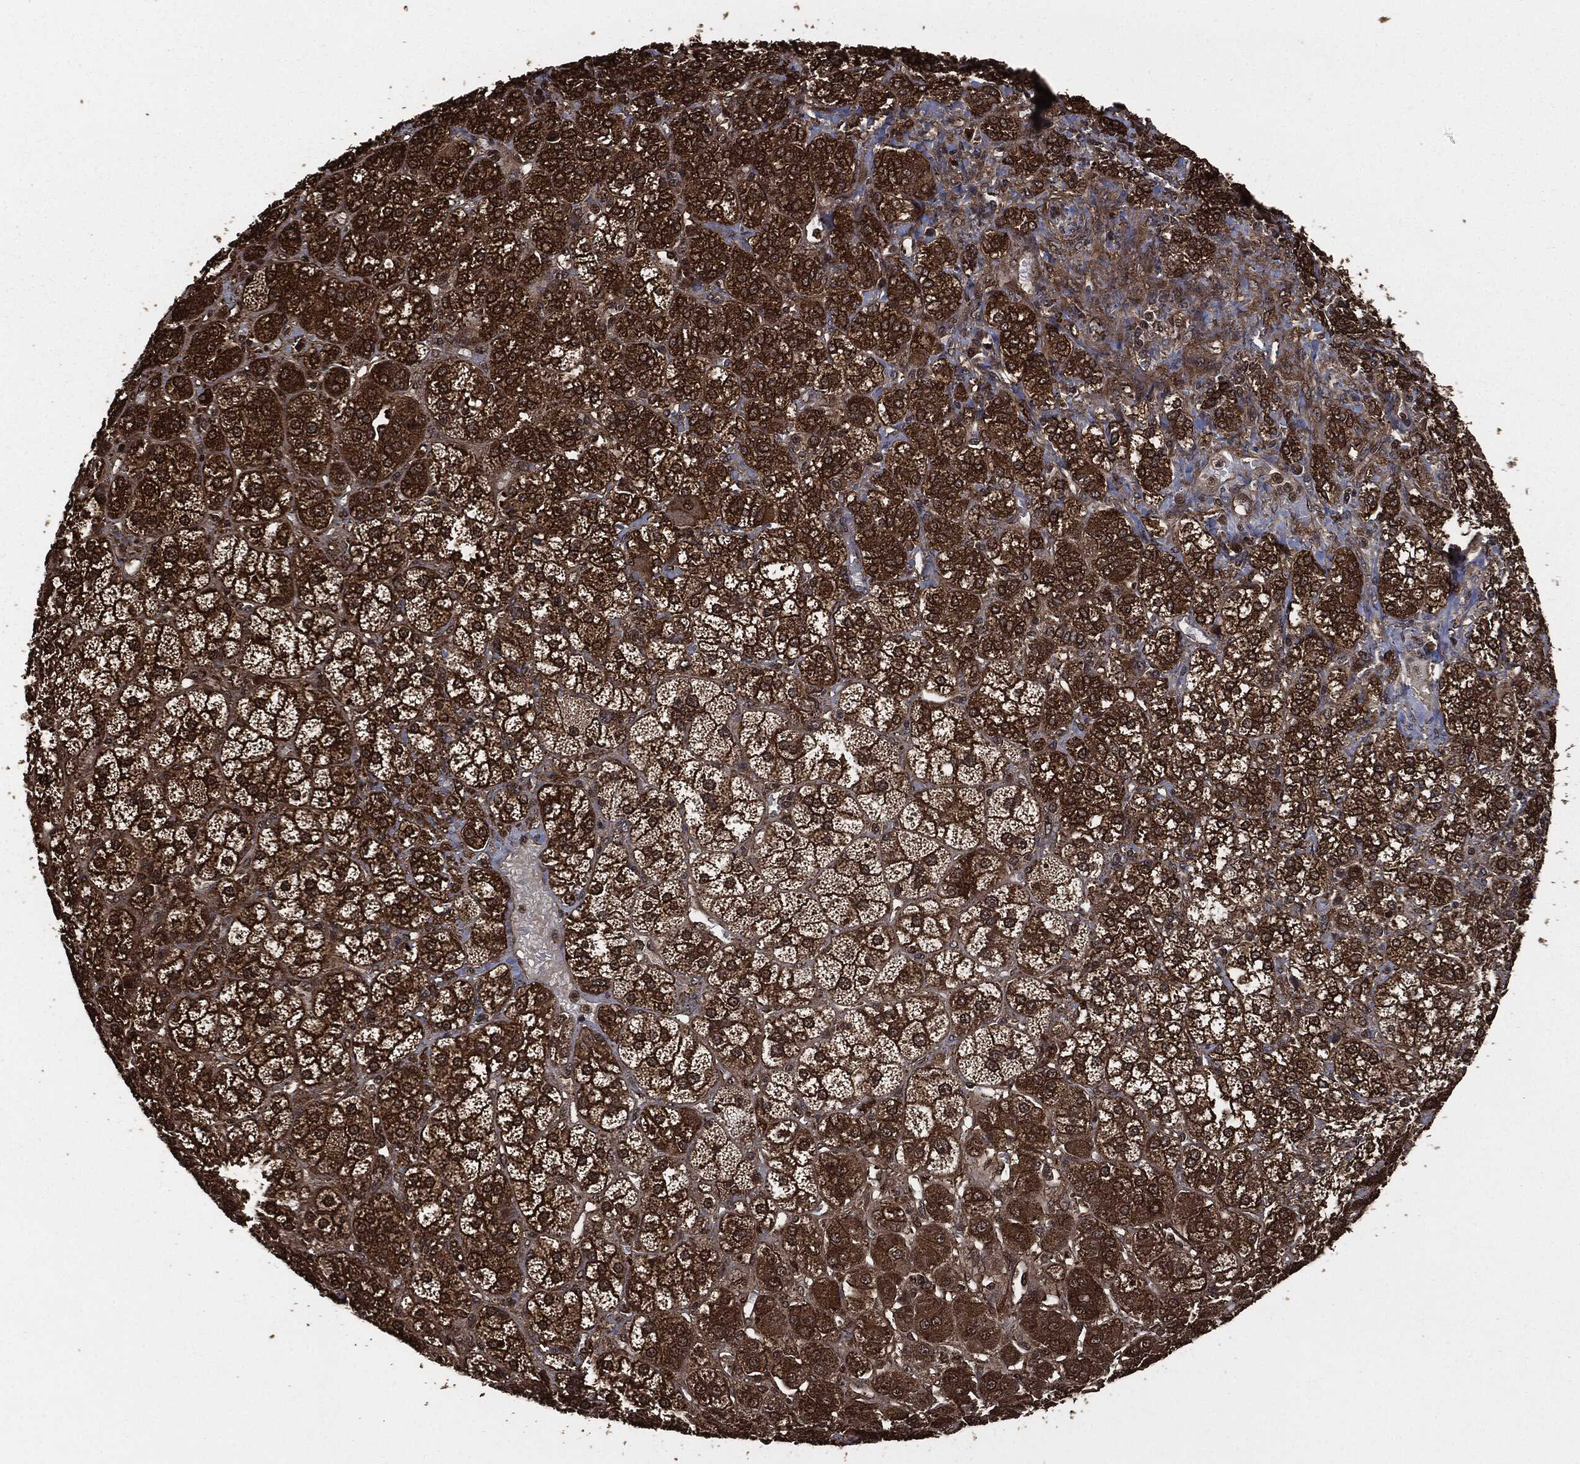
{"staining": {"intensity": "strong", "quantity": ">75%", "location": "cytoplasmic/membranous"}, "tissue": "adrenal gland", "cell_type": "Glandular cells", "image_type": "normal", "snomed": [{"axis": "morphology", "description": "Normal tissue, NOS"}, {"axis": "topography", "description": "Adrenal gland"}], "caption": "IHC histopathology image of unremarkable human adrenal gland stained for a protein (brown), which exhibits high levels of strong cytoplasmic/membranous positivity in approximately >75% of glandular cells.", "gene": "HRAS", "patient": {"sex": "male", "age": 70}}